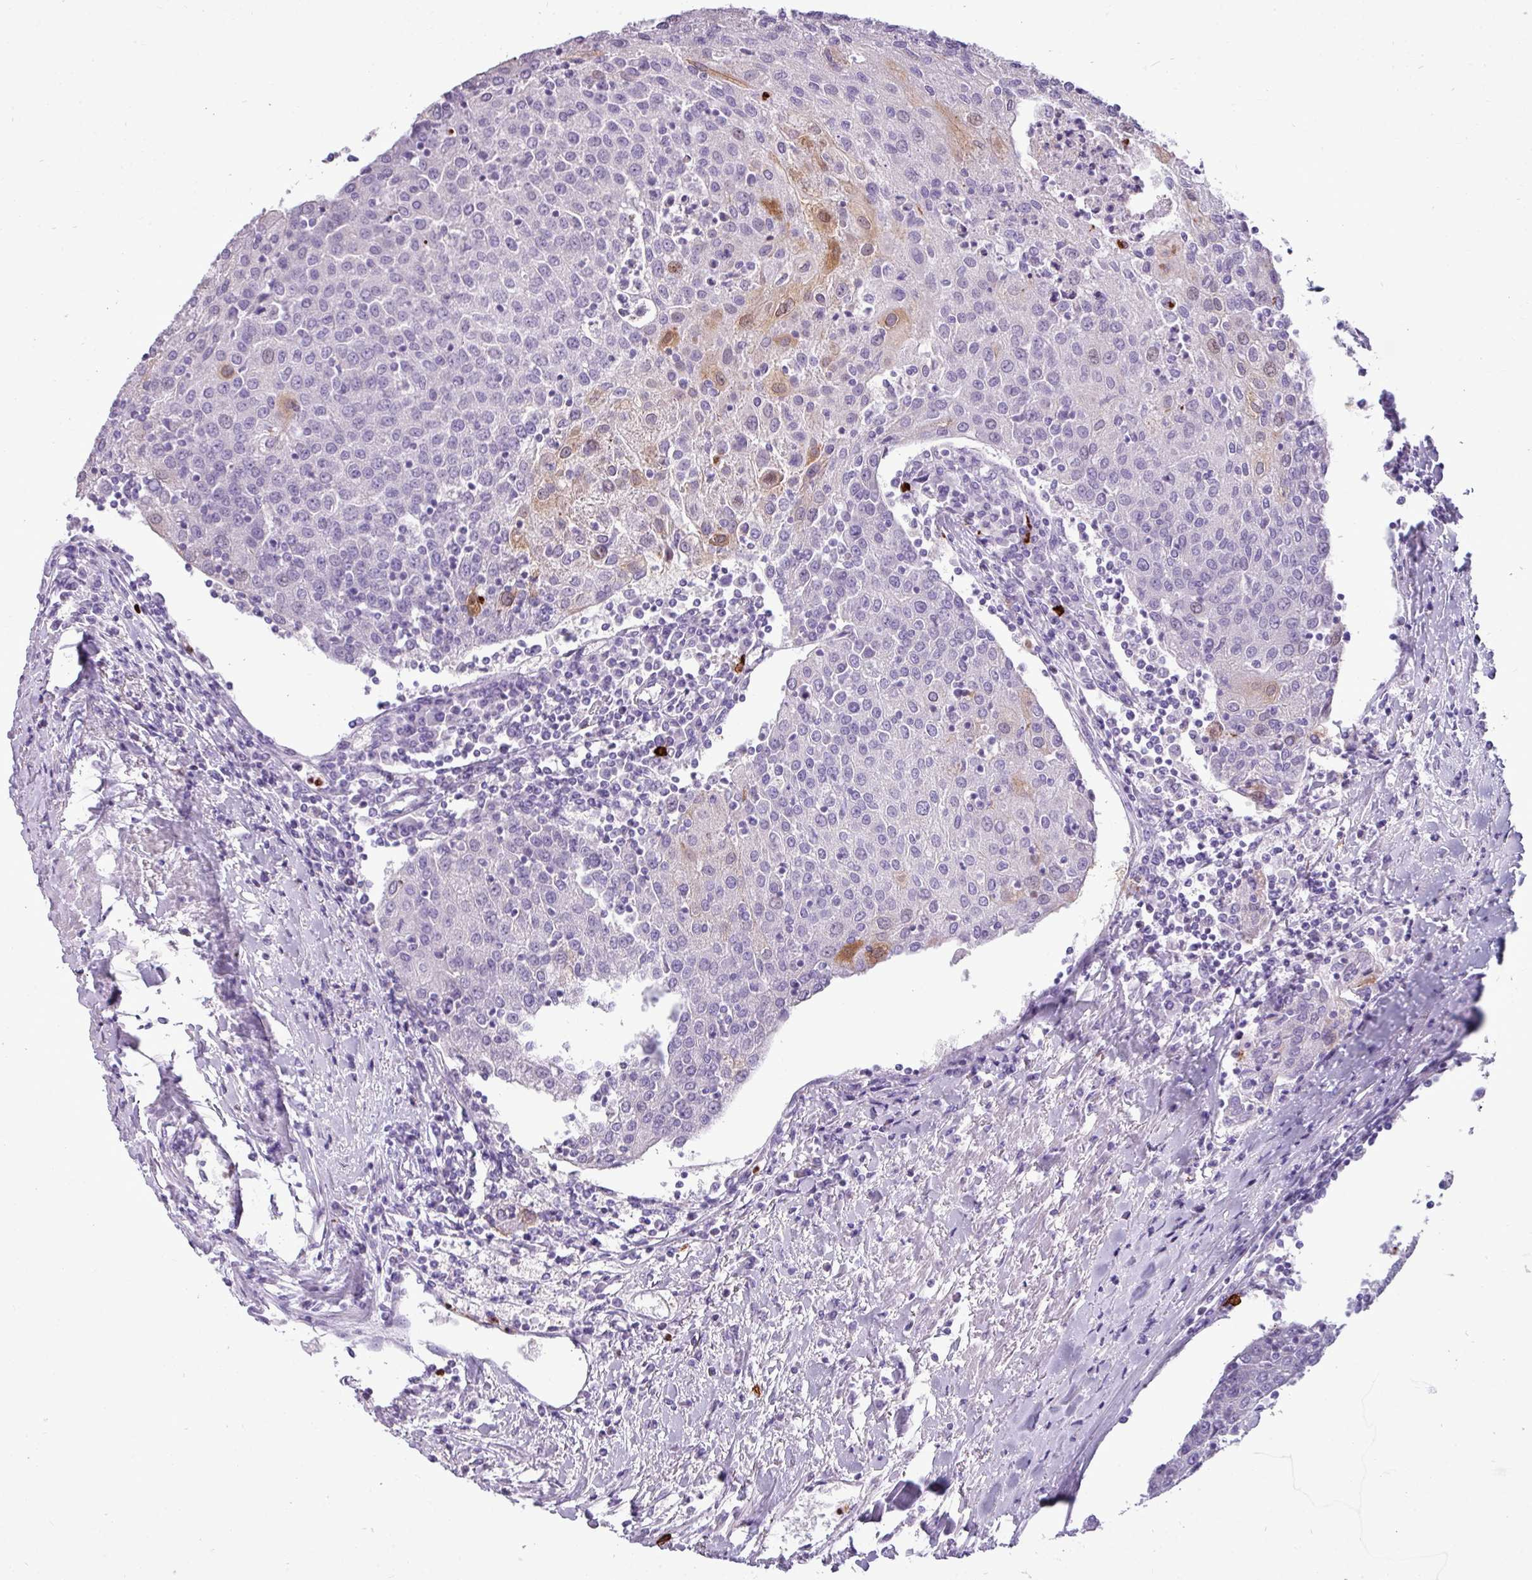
{"staining": {"intensity": "negative", "quantity": "none", "location": "none"}, "tissue": "urothelial cancer", "cell_type": "Tumor cells", "image_type": "cancer", "snomed": [{"axis": "morphology", "description": "Urothelial carcinoma, High grade"}, {"axis": "topography", "description": "Urinary bladder"}], "caption": "This is an immunohistochemistry micrograph of urothelial cancer. There is no staining in tumor cells.", "gene": "TRIM39", "patient": {"sex": "female", "age": 85}}